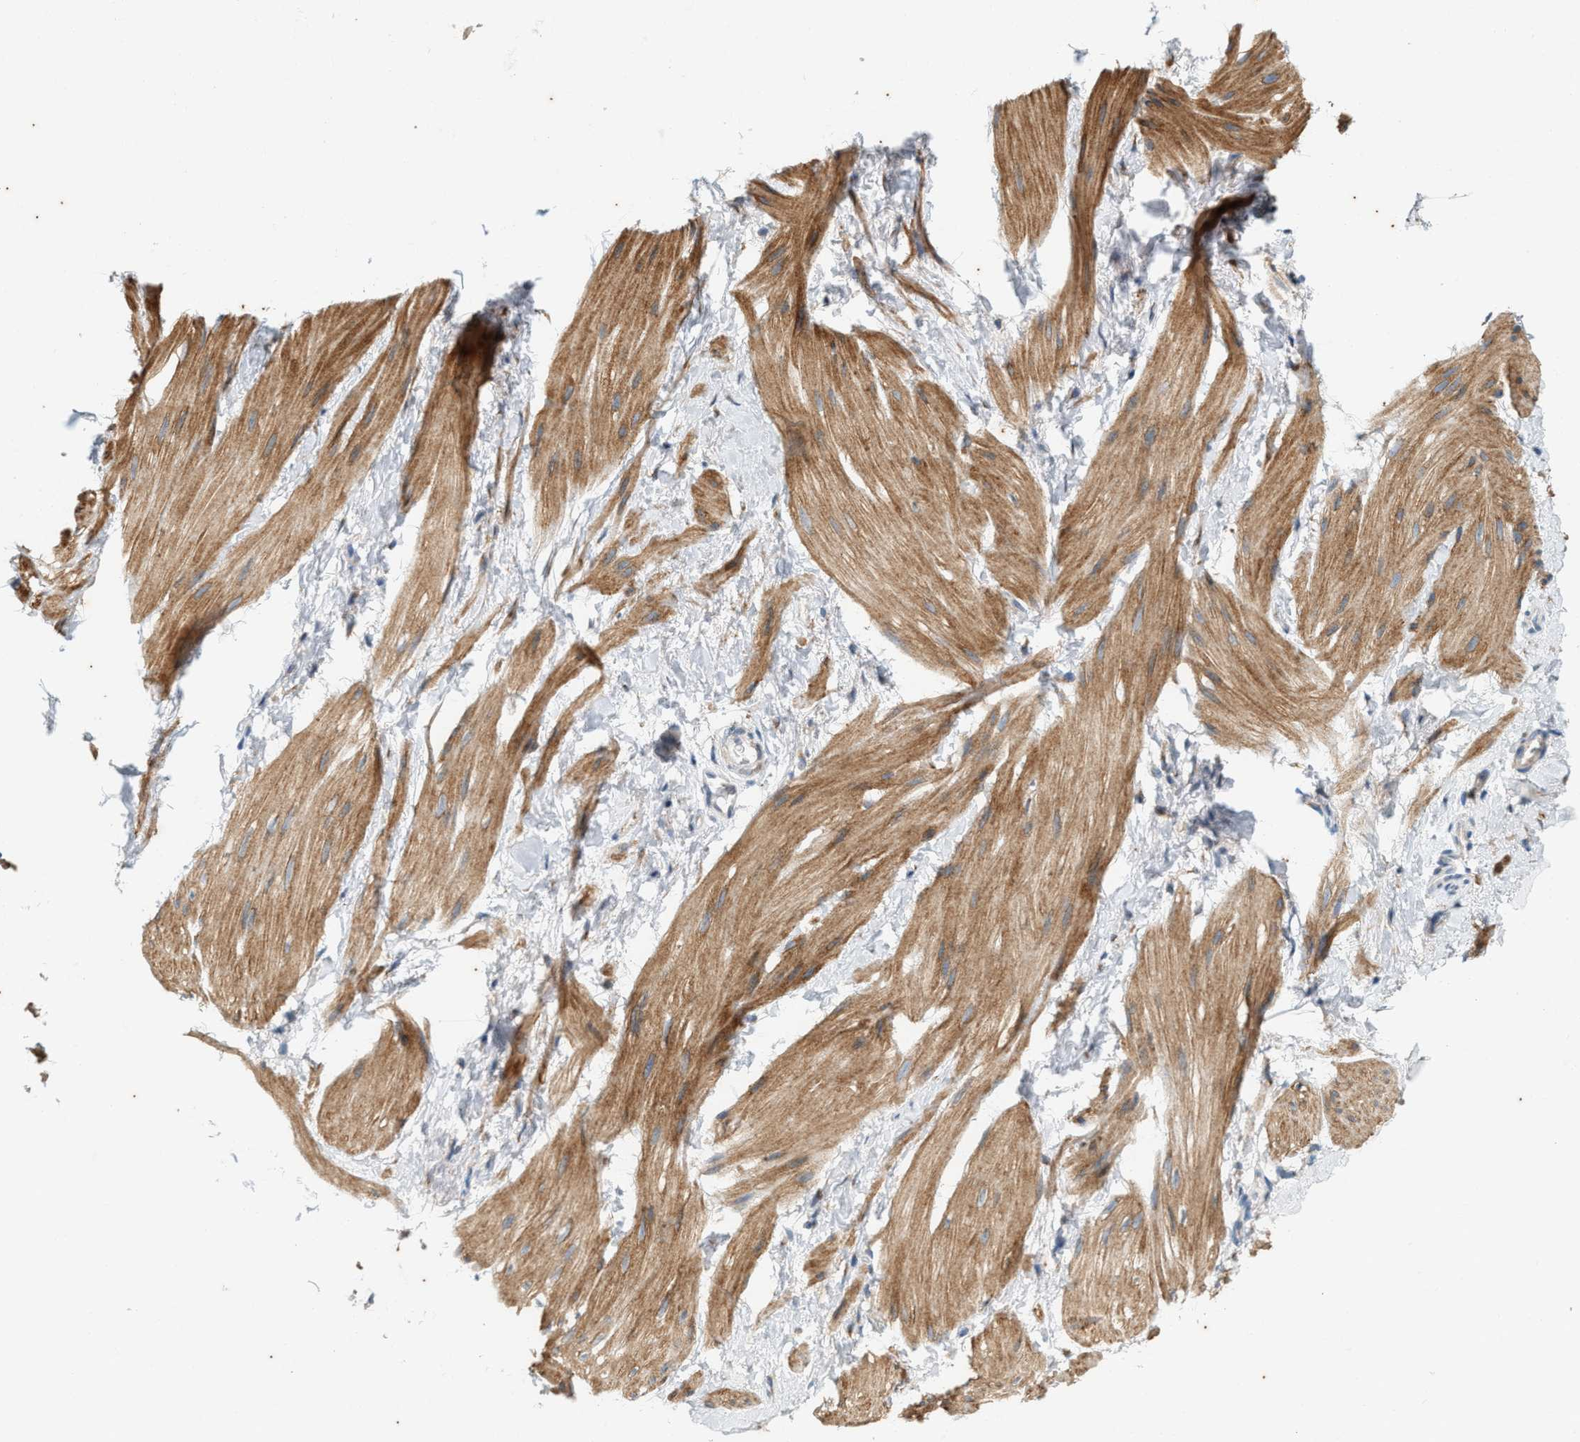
{"staining": {"intensity": "moderate", "quantity": "25%-75%", "location": "cytoplasmic/membranous"}, "tissue": "smooth muscle", "cell_type": "Smooth muscle cells", "image_type": "normal", "snomed": [{"axis": "morphology", "description": "Normal tissue, NOS"}, {"axis": "topography", "description": "Smooth muscle"}], "caption": "Immunohistochemical staining of unremarkable smooth muscle displays moderate cytoplasmic/membranous protein staining in about 25%-75% of smooth muscle cells.", "gene": "CHPF2", "patient": {"sex": "male", "age": 16}}